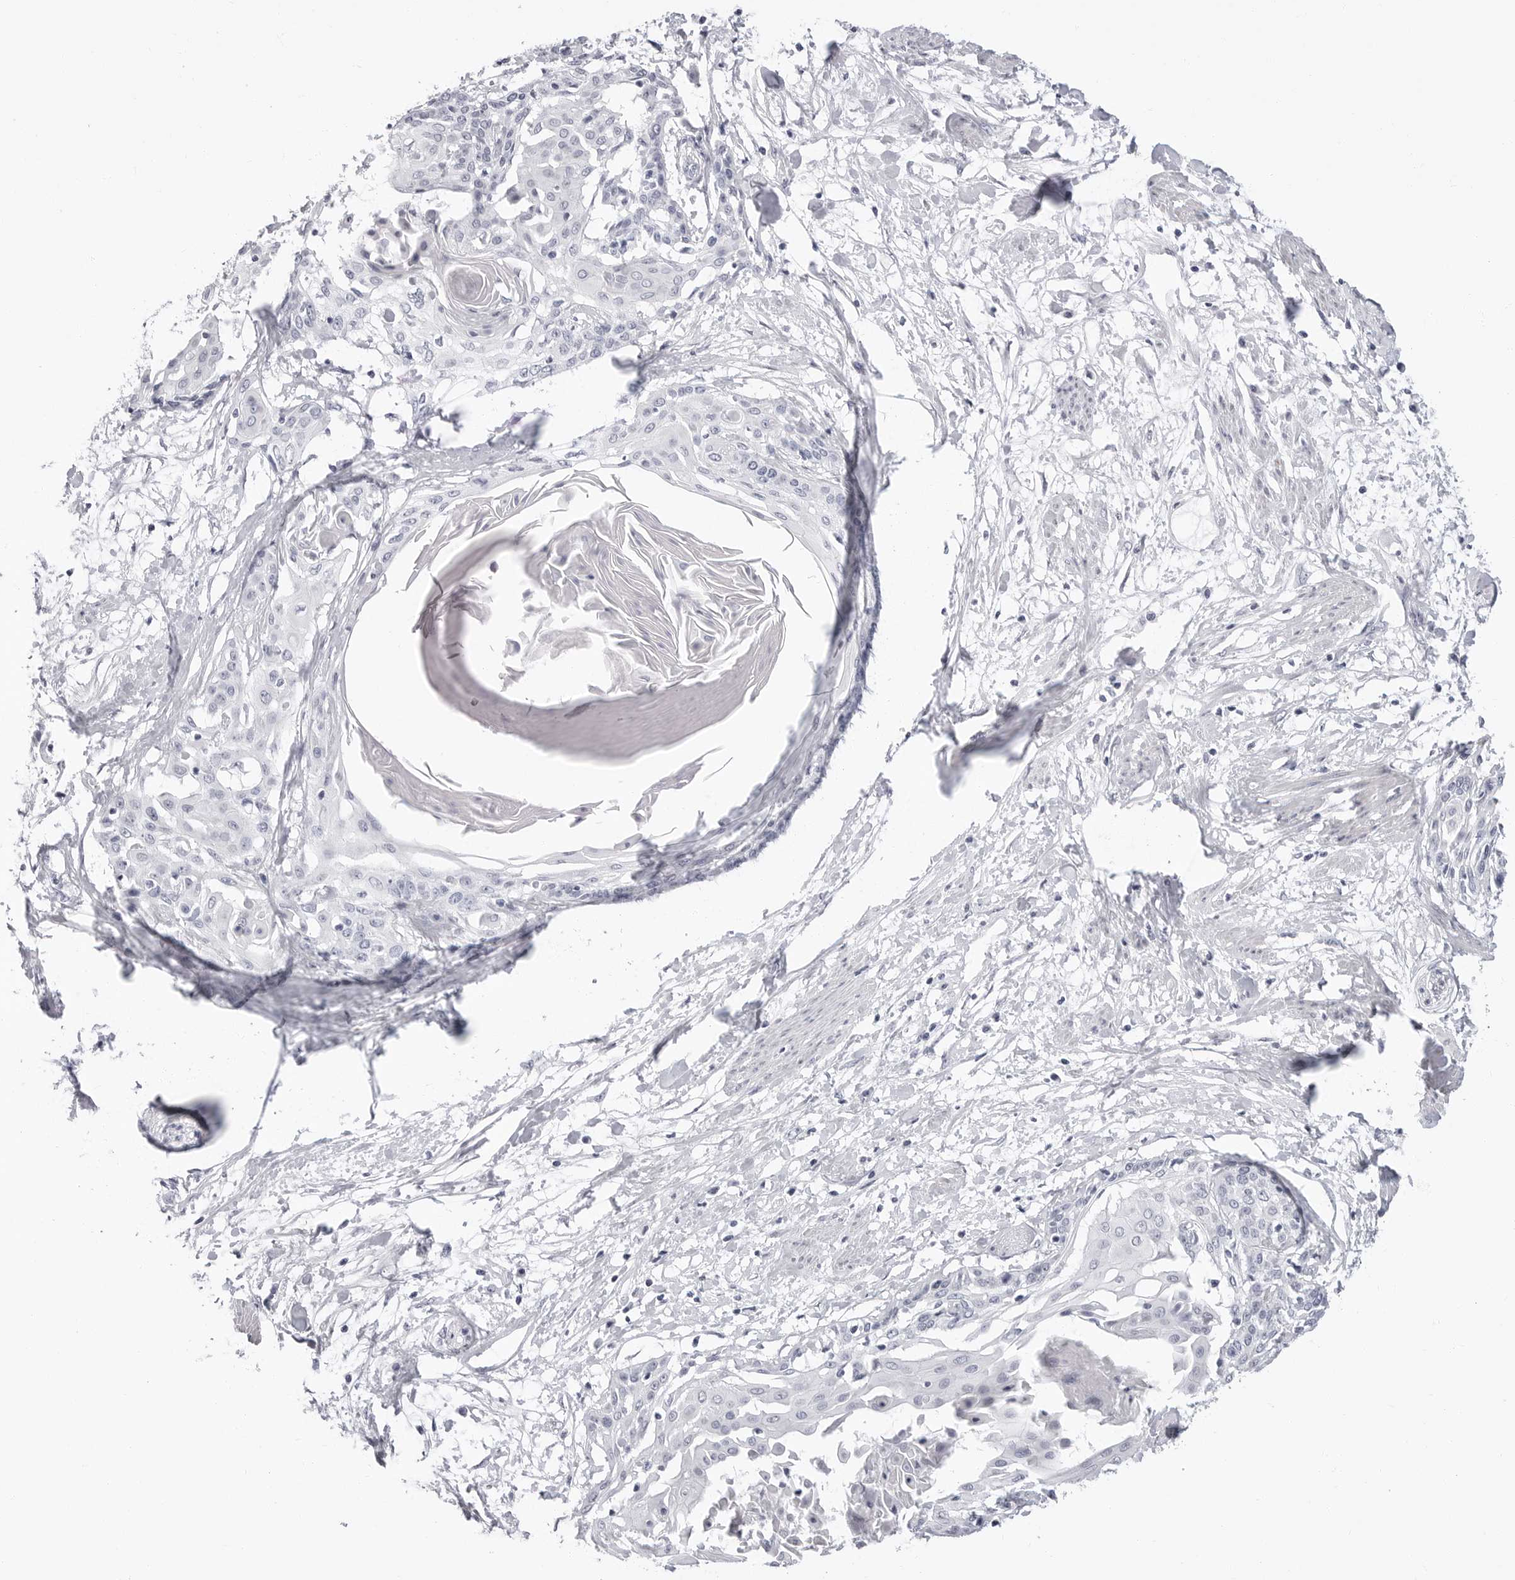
{"staining": {"intensity": "negative", "quantity": "none", "location": "none"}, "tissue": "cervical cancer", "cell_type": "Tumor cells", "image_type": "cancer", "snomed": [{"axis": "morphology", "description": "Squamous cell carcinoma, NOS"}, {"axis": "topography", "description": "Cervix"}], "caption": "High magnification brightfield microscopy of cervical squamous cell carcinoma stained with DAB (brown) and counterstained with hematoxylin (blue): tumor cells show no significant staining.", "gene": "ERICH3", "patient": {"sex": "female", "age": 57}}